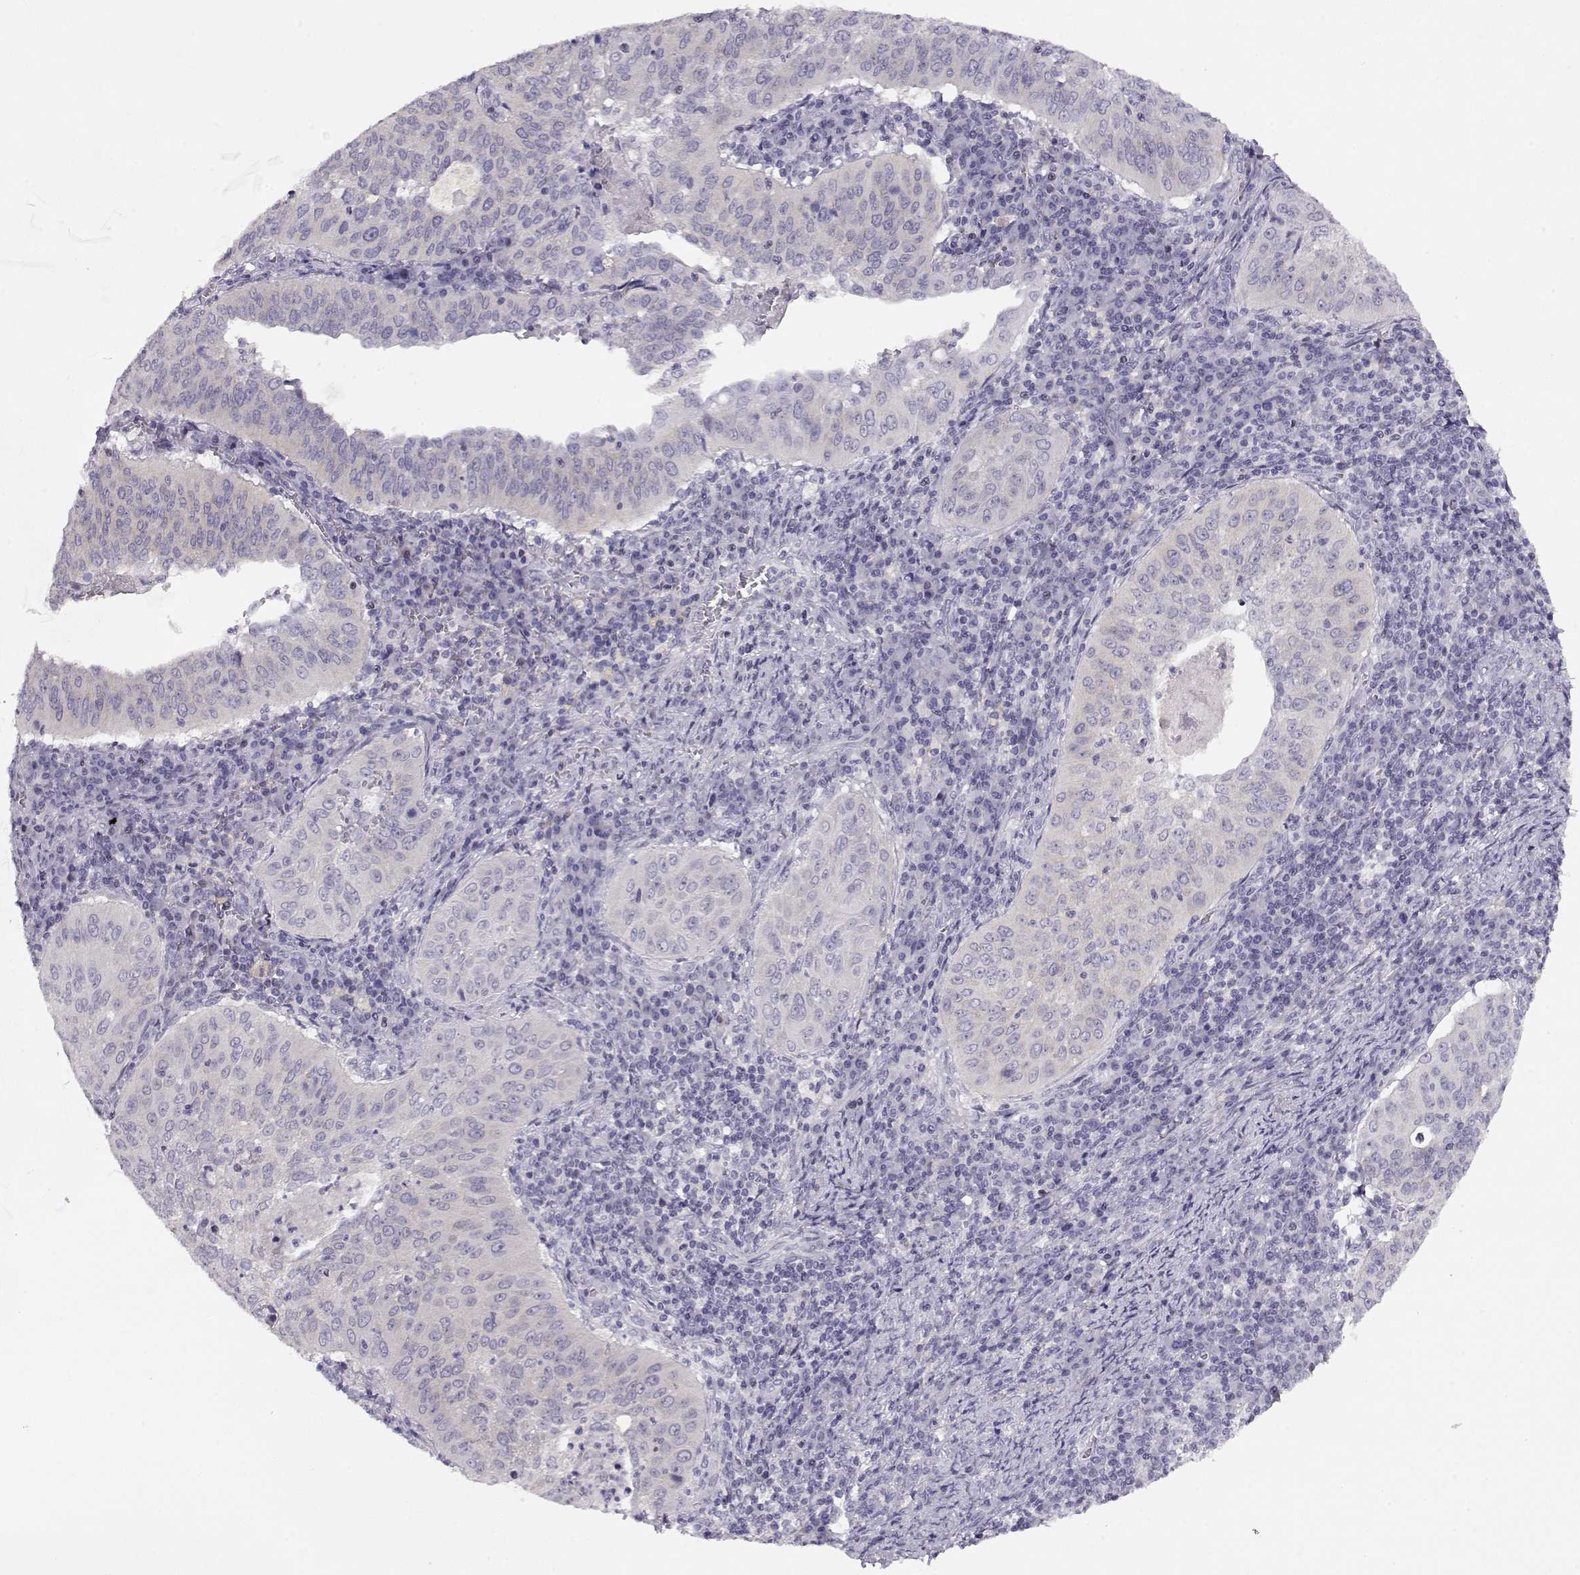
{"staining": {"intensity": "negative", "quantity": "none", "location": "none"}, "tissue": "cervical cancer", "cell_type": "Tumor cells", "image_type": "cancer", "snomed": [{"axis": "morphology", "description": "Squamous cell carcinoma, NOS"}, {"axis": "topography", "description": "Cervix"}], "caption": "Tumor cells are negative for protein expression in human cervical cancer (squamous cell carcinoma).", "gene": "CRX", "patient": {"sex": "female", "age": 39}}